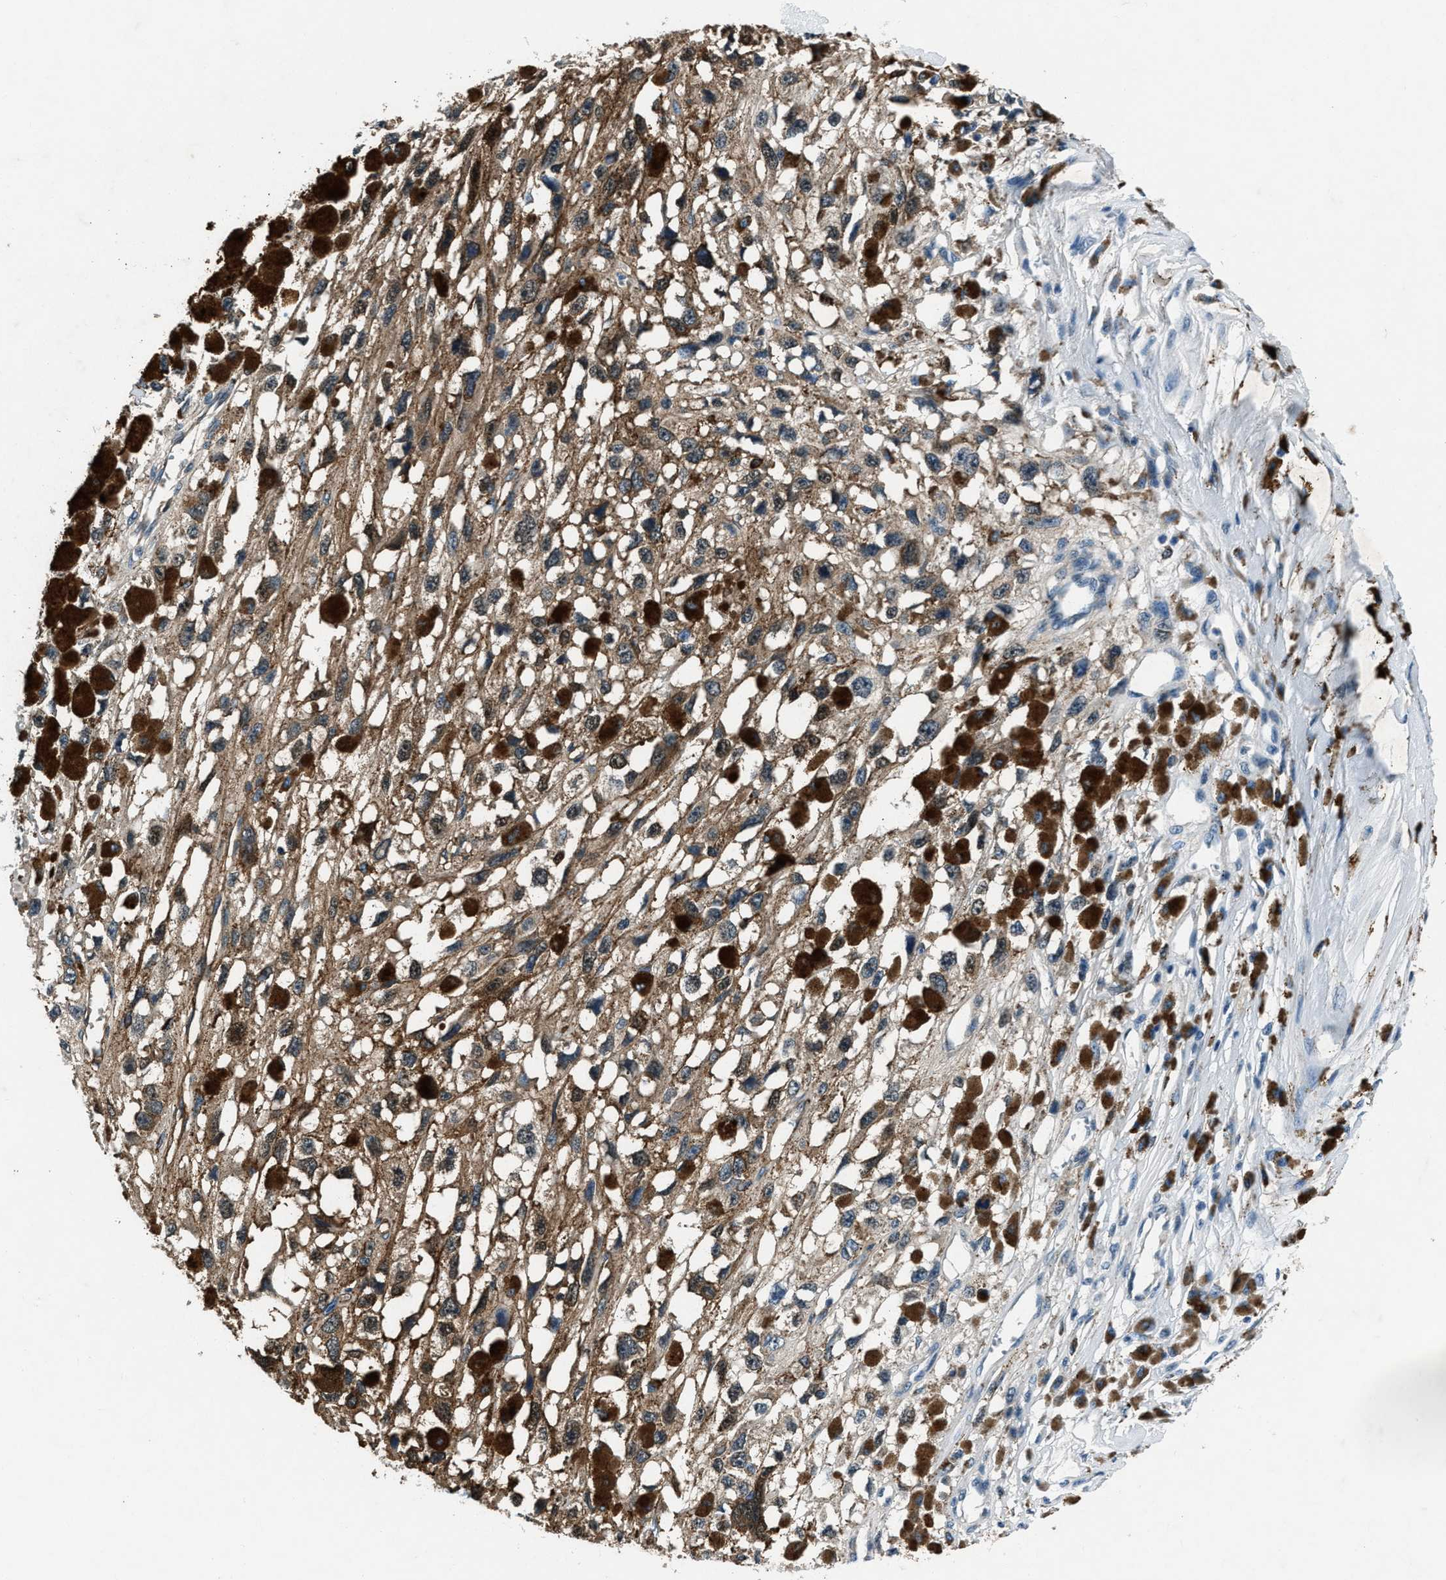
{"staining": {"intensity": "moderate", "quantity": ">75%", "location": "cytoplasmic/membranous"}, "tissue": "melanoma", "cell_type": "Tumor cells", "image_type": "cancer", "snomed": [{"axis": "morphology", "description": "Malignant melanoma, Metastatic site"}, {"axis": "topography", "description": "Lymph node"}], "caption": "Protein expression analysis of malignant melanoma (metastatic site) shows moderate cytoplasmic/membranous staining in approximately >75% of tumor cells.", "gene": "PTPDC1", "patient": {"sex": "male", "age": 59}}